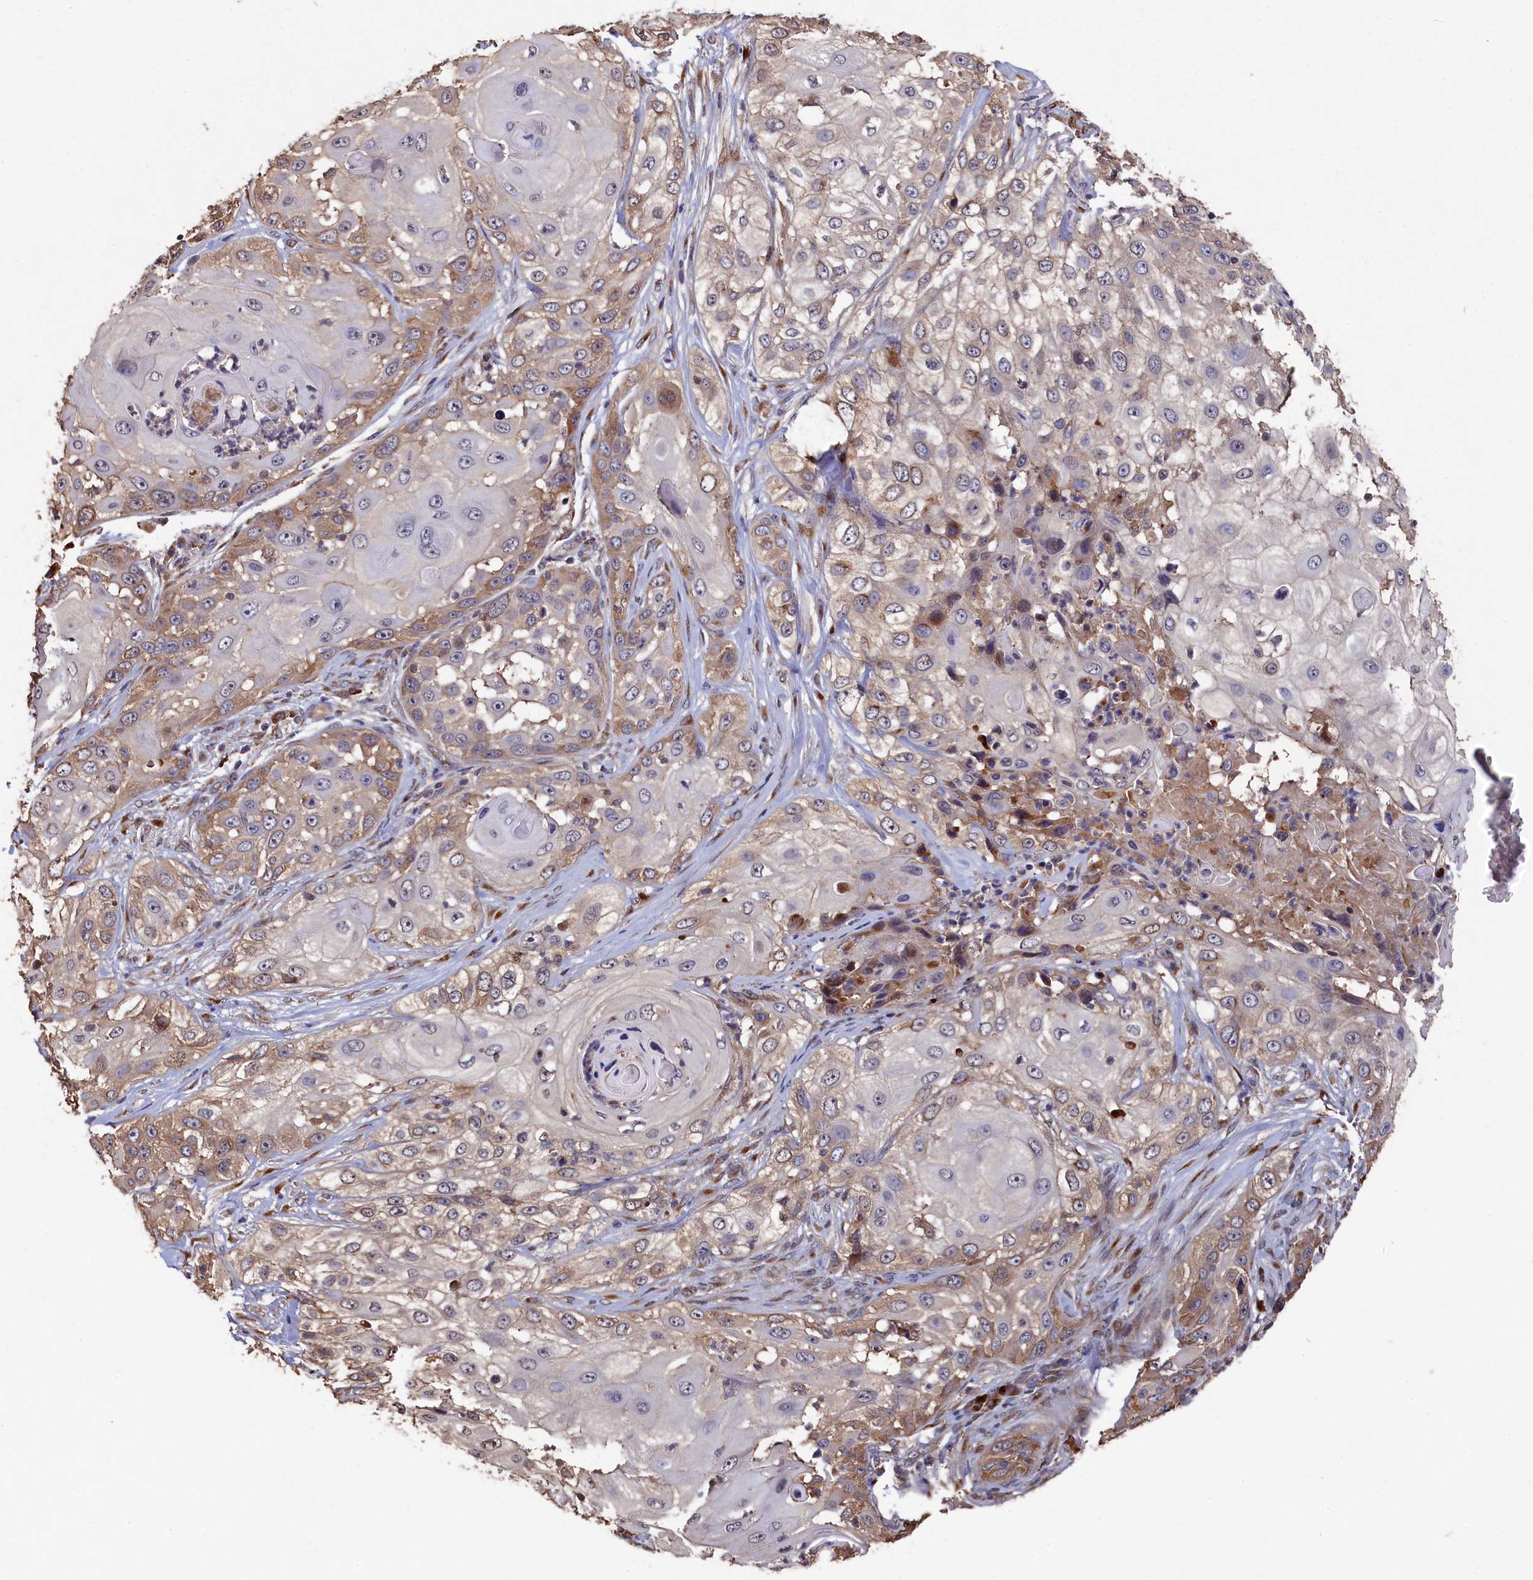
{"staining": {"intensity": "moderate", "quantity": "<25%", "location": "cytoplasmic/membranous"}, "tissue": "skin cancer", "cell_type": "Tumor cells", "image_type": "cancer", "snomed": [{"axis": "morphology", "description": "Squamous cell carcinoma, NOS"}, {"axis": "topography", "description": "Skin"}], "caption": "Skin cancer stained for a protein reveals moderate cytoplasmic/membranous positivity in tumor cells. Nuclei are stained in blue.", "gene": "NAA60", "patient": {"sex": "female", "age": 44}}